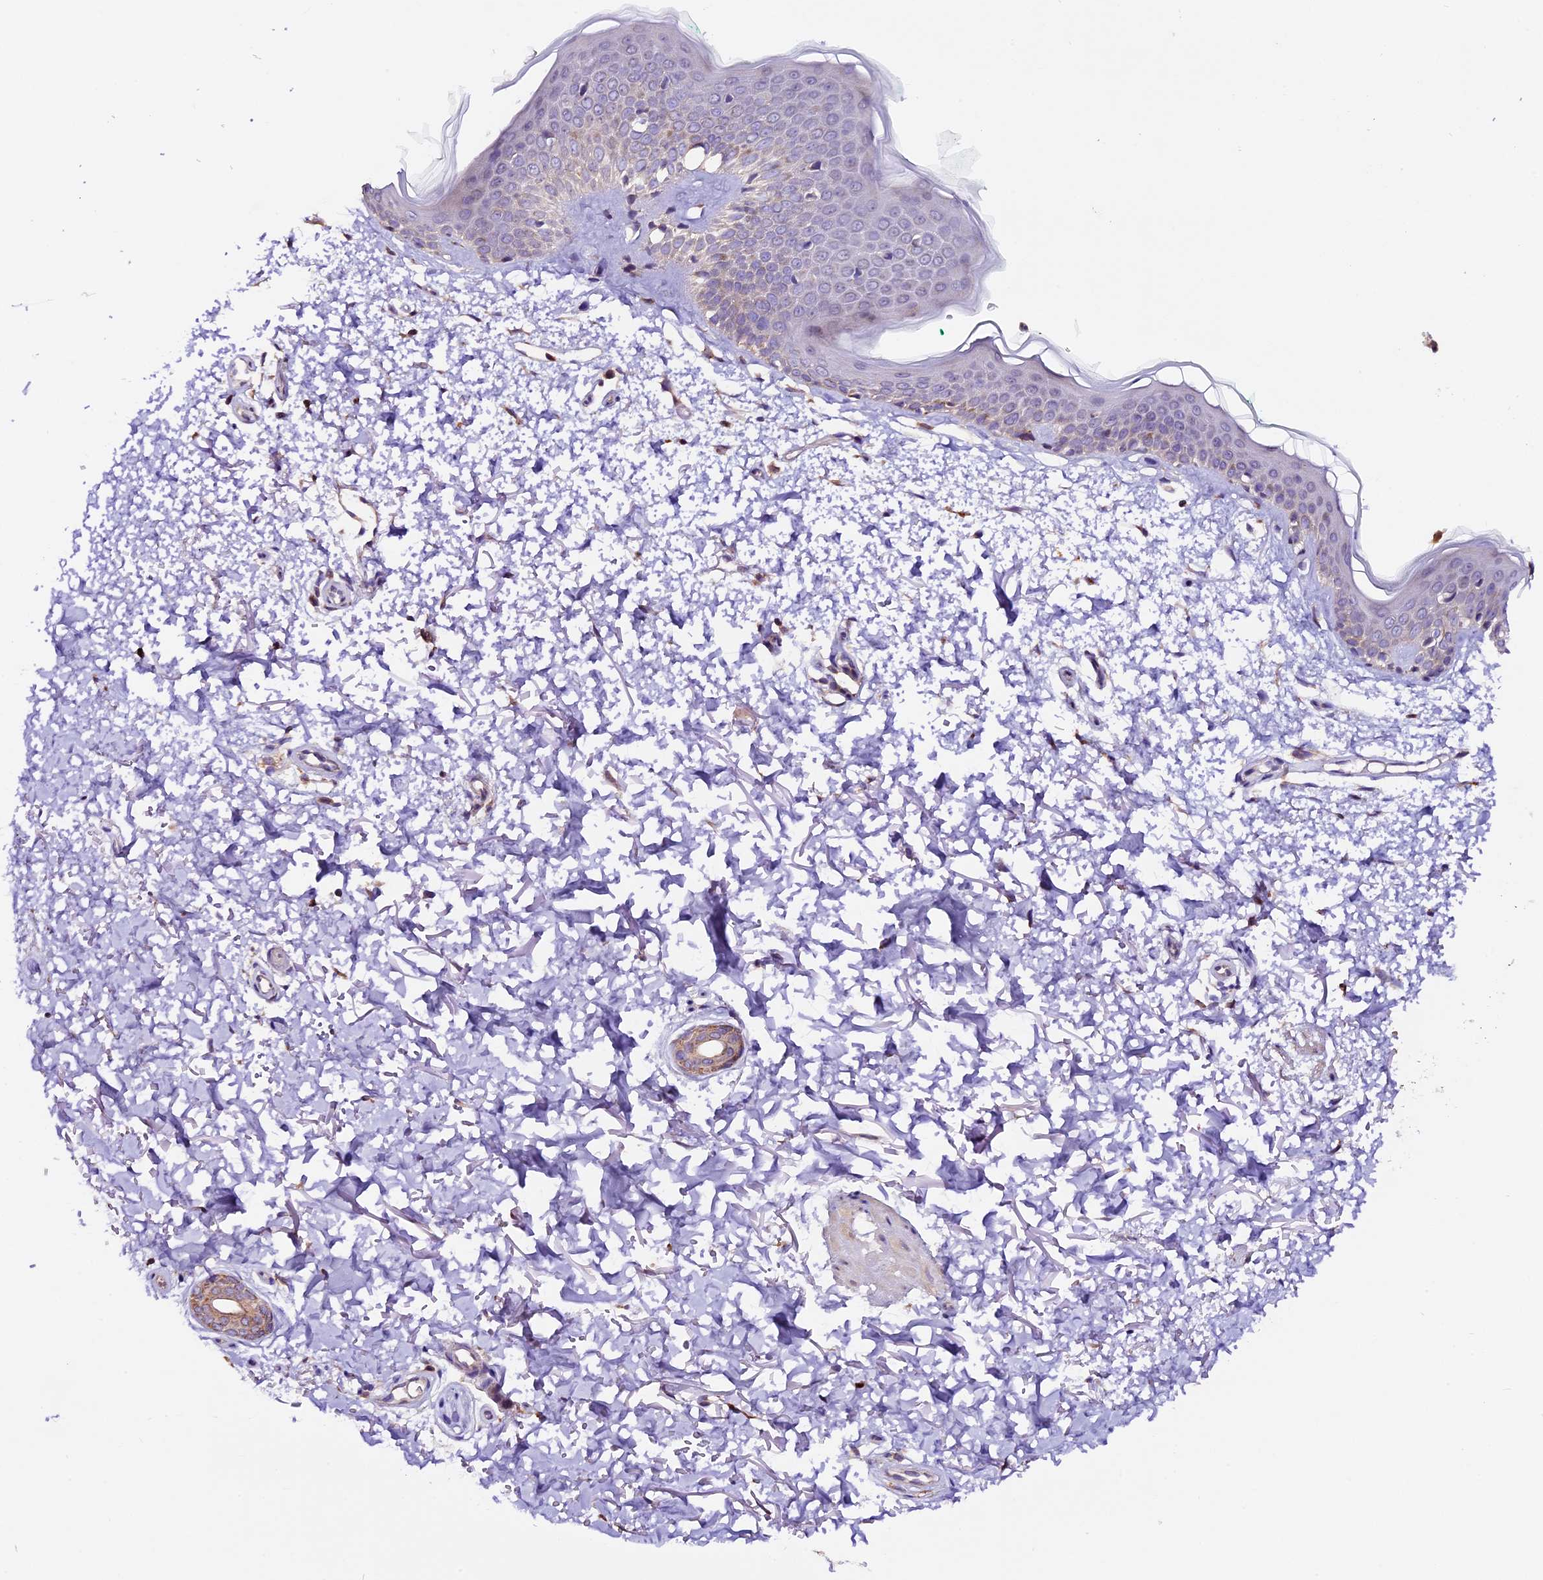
{"staining": {"intensity": "negative", "quantity": "none", "location": "none"}, "tissue": "skin", "cell_type": "Fibroblasts", "image_type": "normal", "snomed": [{"axis": "morphology", "description": "Normal tissue, NOS"}, {"axis": "topography", "description": "Skin"}], "caption": "This is a image of immunohistochemistry staining of unremarkable skin, which shows no staining in fibroblasts. (DAB IHC, high magnification).", "gene": "DDX28", "patient": {"sex": "male", "age": 66}}